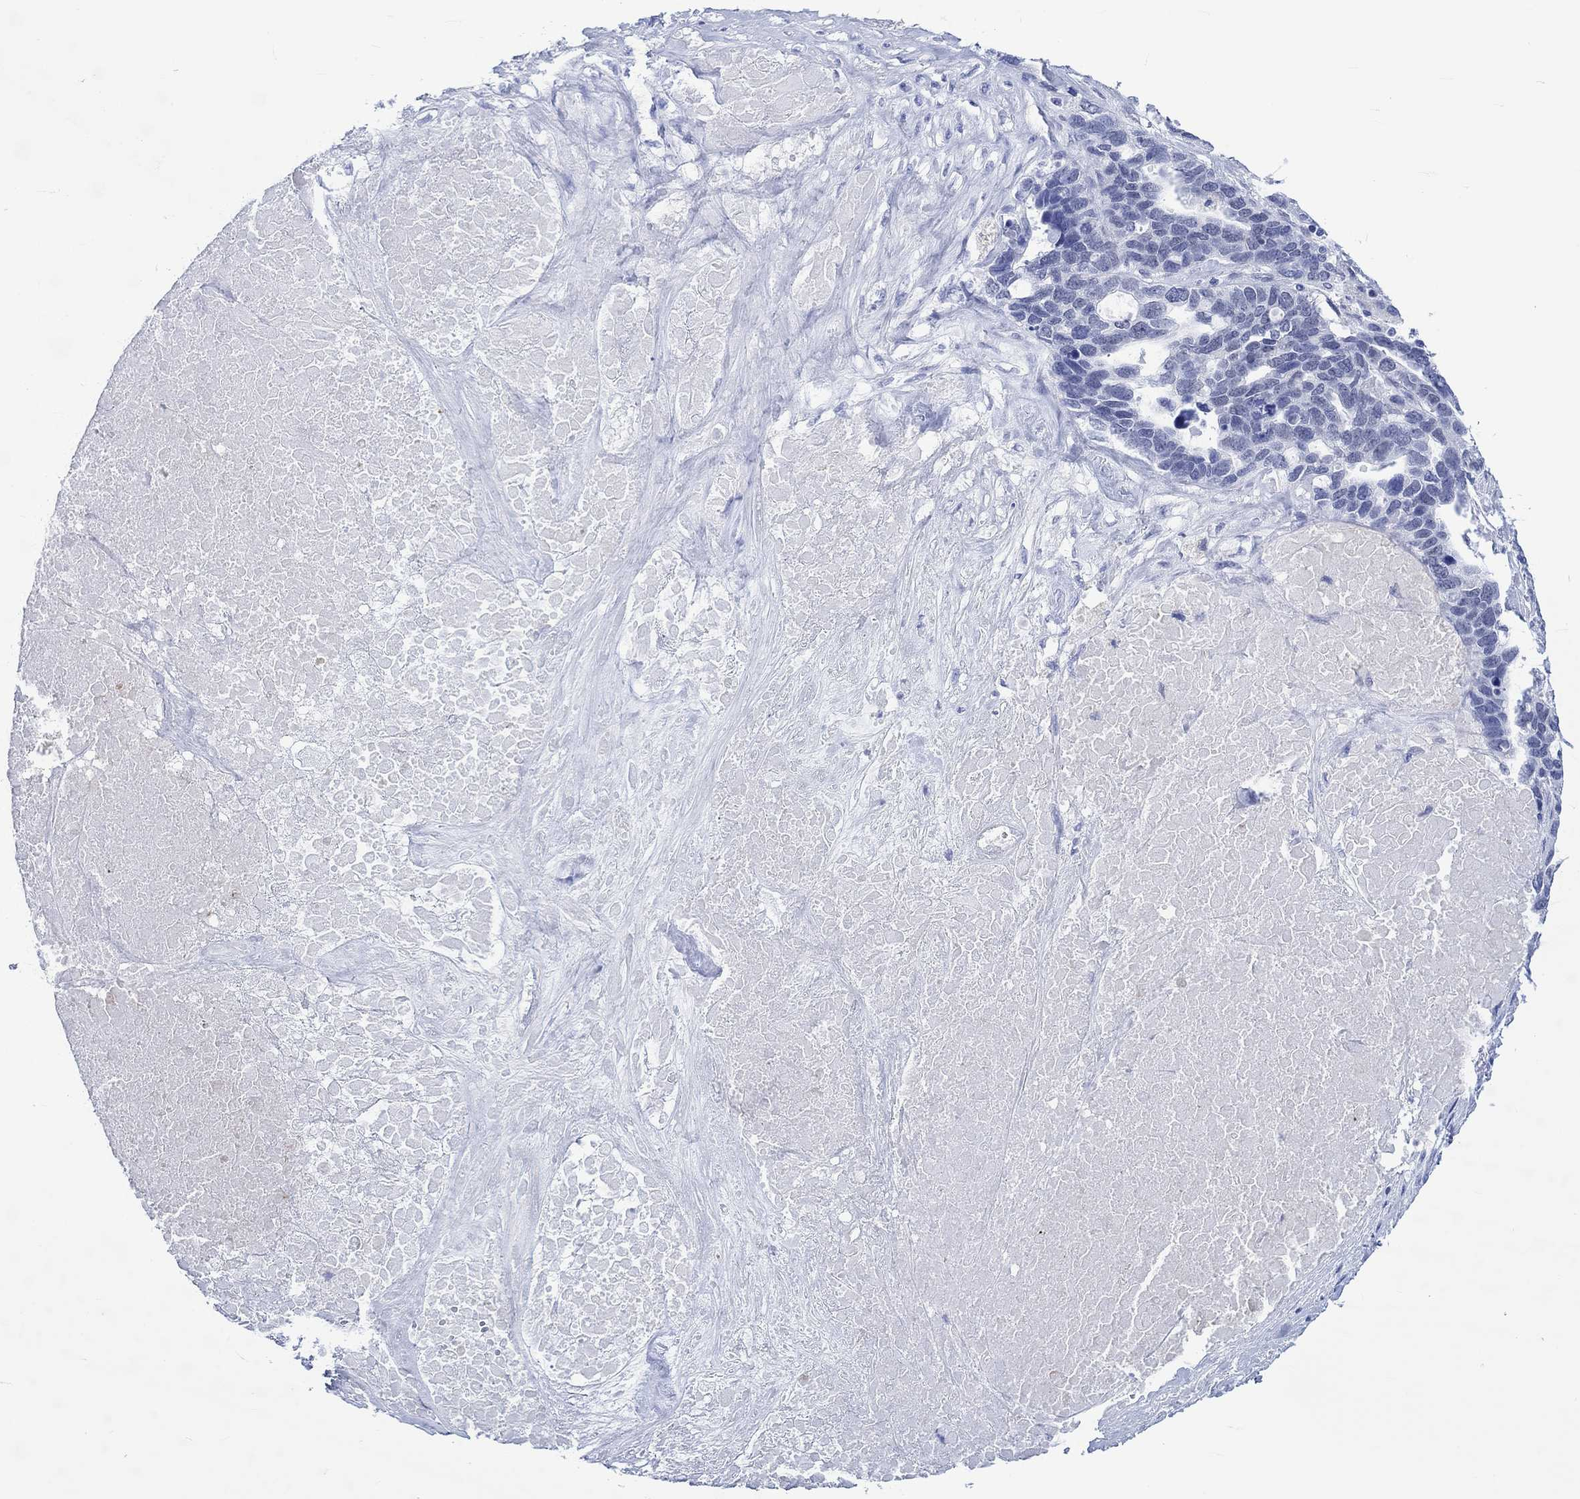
{"staining": {"intensity": "negative", "quantity": "none", "location": "none"}, "tissue": "ovarian cancer", "cell_type": "Tumor cells", "image_type": "cancer", "snomed": [{"axis": "morphology", "description": "Cystadenocarcinoma, serous, NOS"}, {"axis": "topography", "description": "Ovary"}], "caption": "Protein analysis of ovarian cancer (serous cystadenocarcinoma) shows no significant staining in tumor cells.", "gene": "KLHL33", "patient": {"sex": "female", "age": 54}}